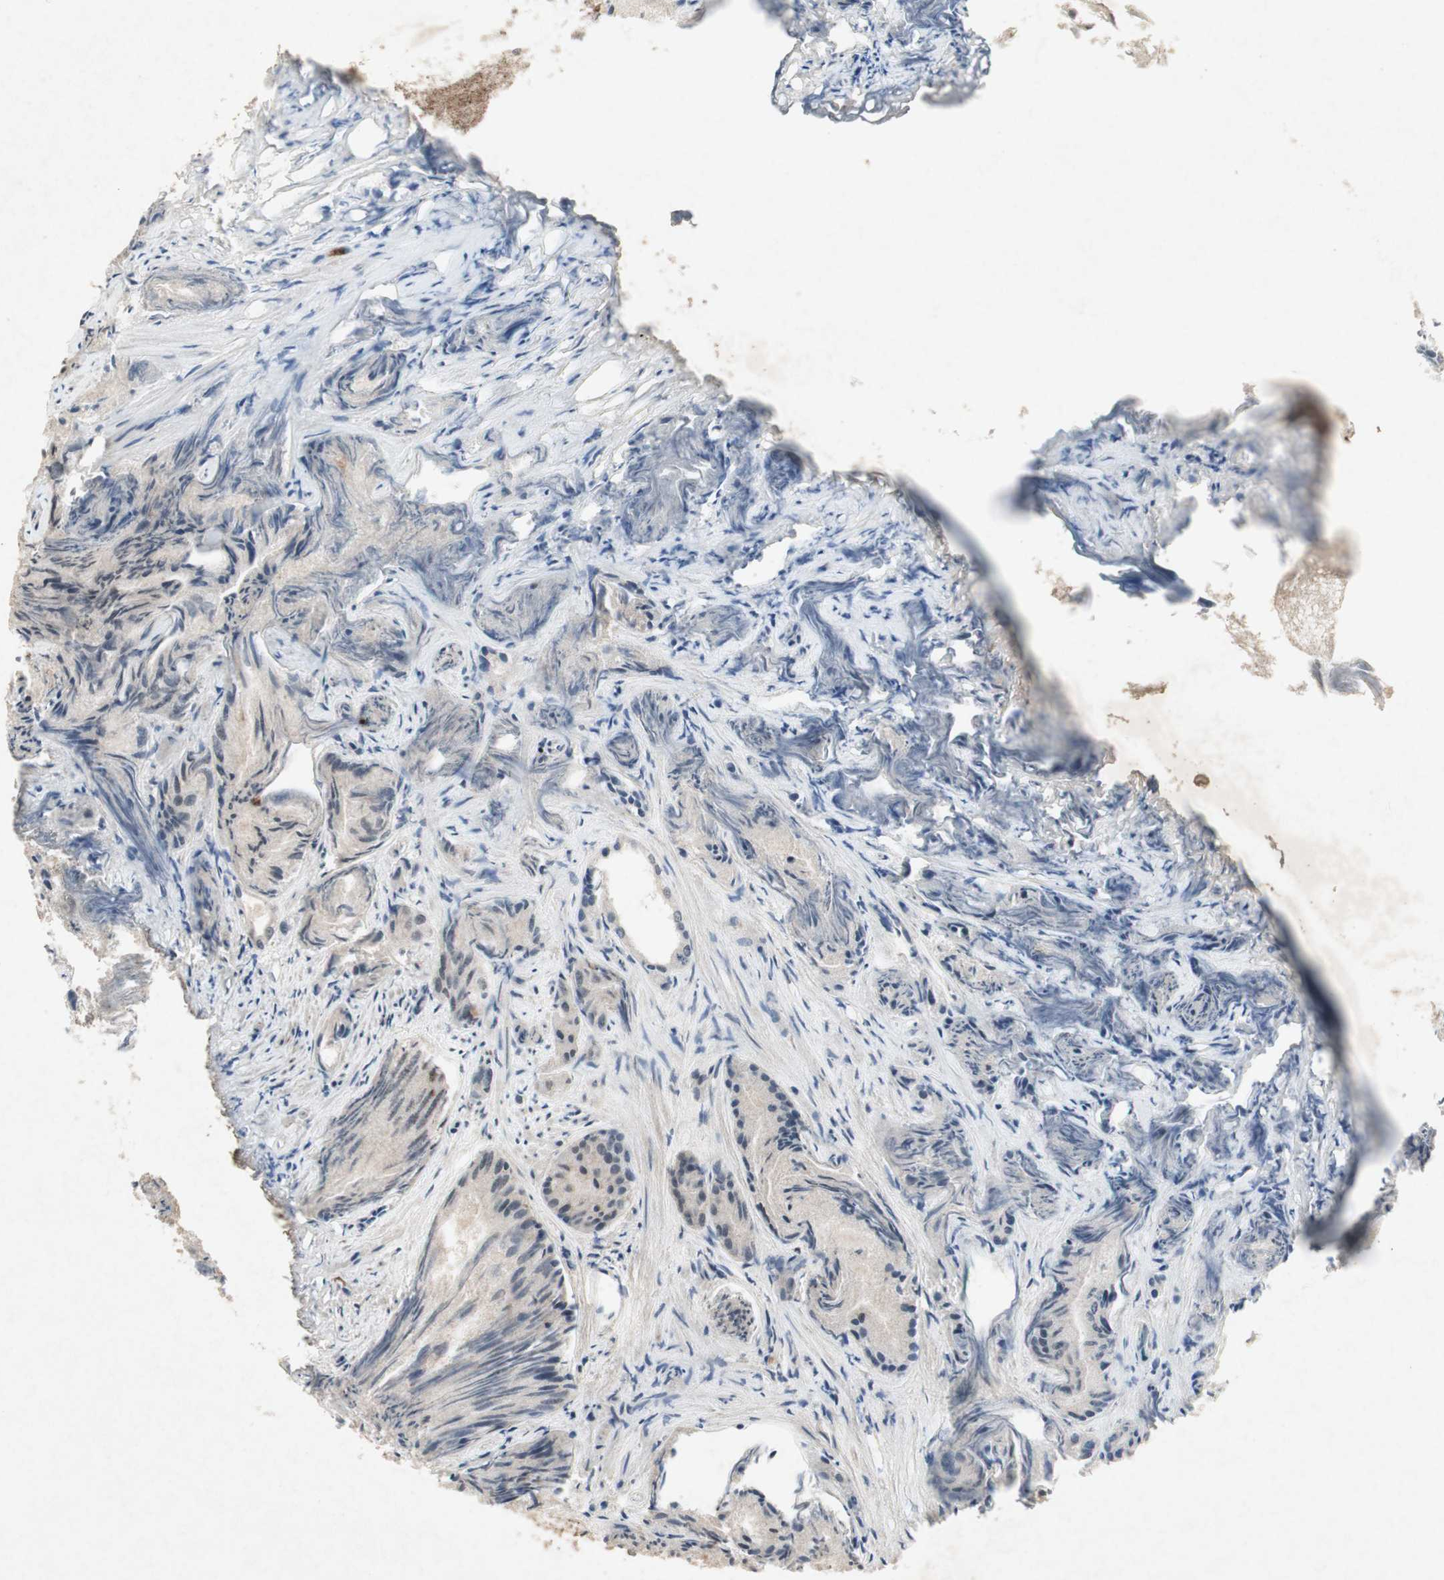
{"staining": {"intensity": "weak", "quantity": ">75%", "location": "cytoplasmic/membranous"}, "tissue": "prostate cancer", "cell_type": "Tumor cells", "image_type": "cancer", "snomed": [{"axis": "morphology", "description": "Adenocarcinoma, Low grade"}, {"axis": "topography", "description": "Prostate"}], "caption": "Immunohistochemical staining of human prostate adenocarcinoma (low-grade) demonstrates low levels of weak cytoplasmic/membranous staining in about >75% of tumor cells.", "gene": "PLXNA1", "patient": {"sex": "male", "age": 72}}